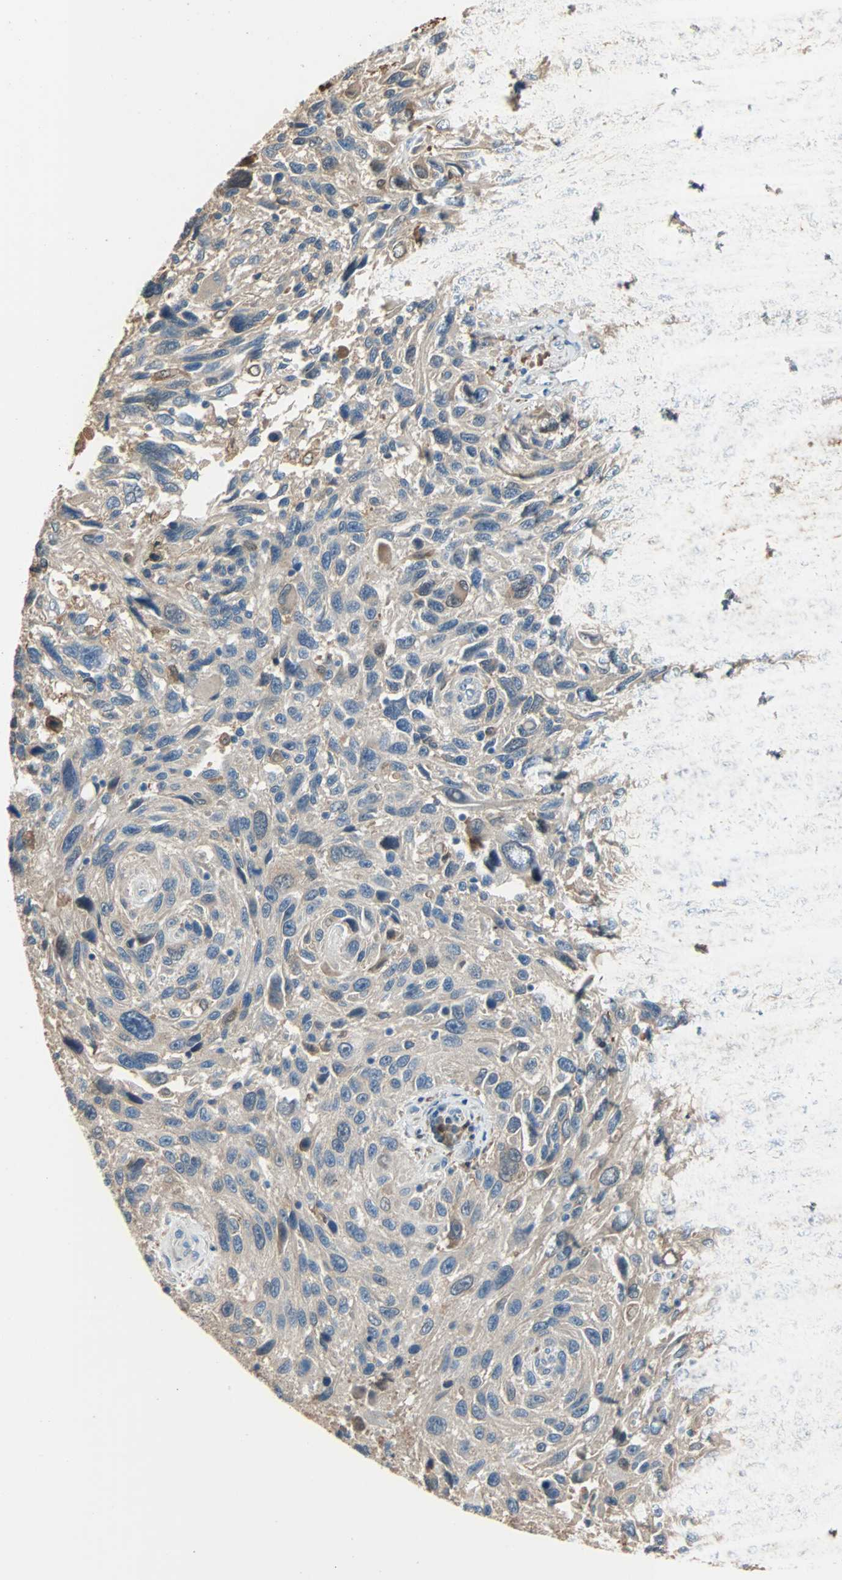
{"staining": {"intensity": "negative", "quantity": "none", "location": "none"}, "tissue": "melanoma", "cell_type": "Tumor cells", "image_type": "cancer", "snomed": [{"axis": "morphology", "description": "Malignant melanoma, NOS"}, {"axis": "topography", "description": "Skin"}], "caption": "IHC of melanoma exhibits no staining in tumor cells.", "gene": "PRDX1", "patient": {"sex": "male", "age": 53}}